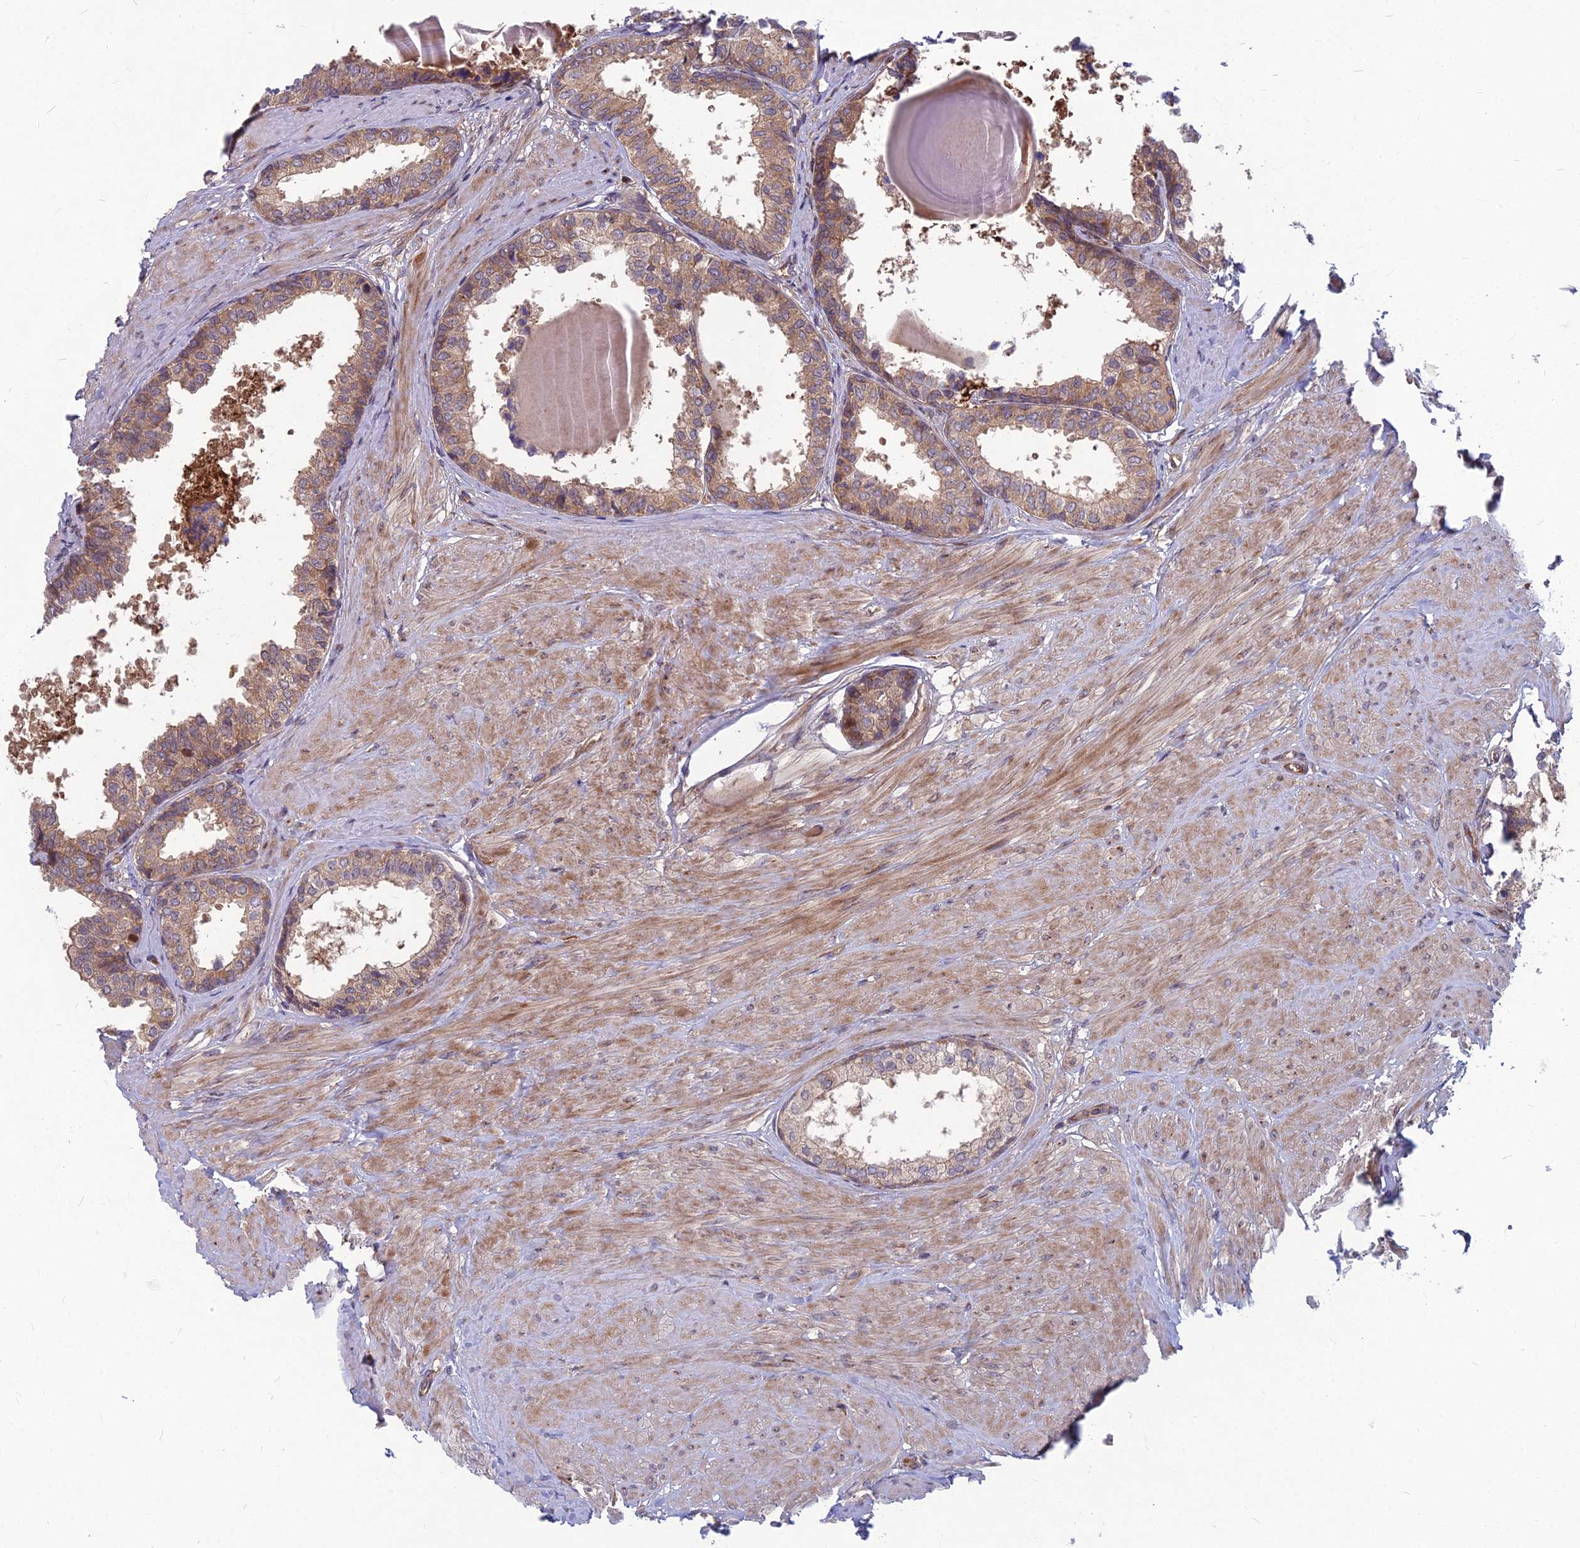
{"staining": {"intensity": "moderate", "quantity": "25%-75%", "location": "cytoplasmic/membranous"}, "tissue": "prostate", "cell_type": "Glandular cells", "image_type": "normal", "snomed": [{"axis": "morphology", "description": "Normal tissue, NOS"}, {"axis": "topography", "description": "Prostate"}], "caption": "Brown immunohistochemical staining in unremarkable prostate displays moderate cytoplasmic/membranous positivity in about 25%-75% of glandular cells.", "gene": "MFSD8", "patient": {"sex": "male", "age": 48}}